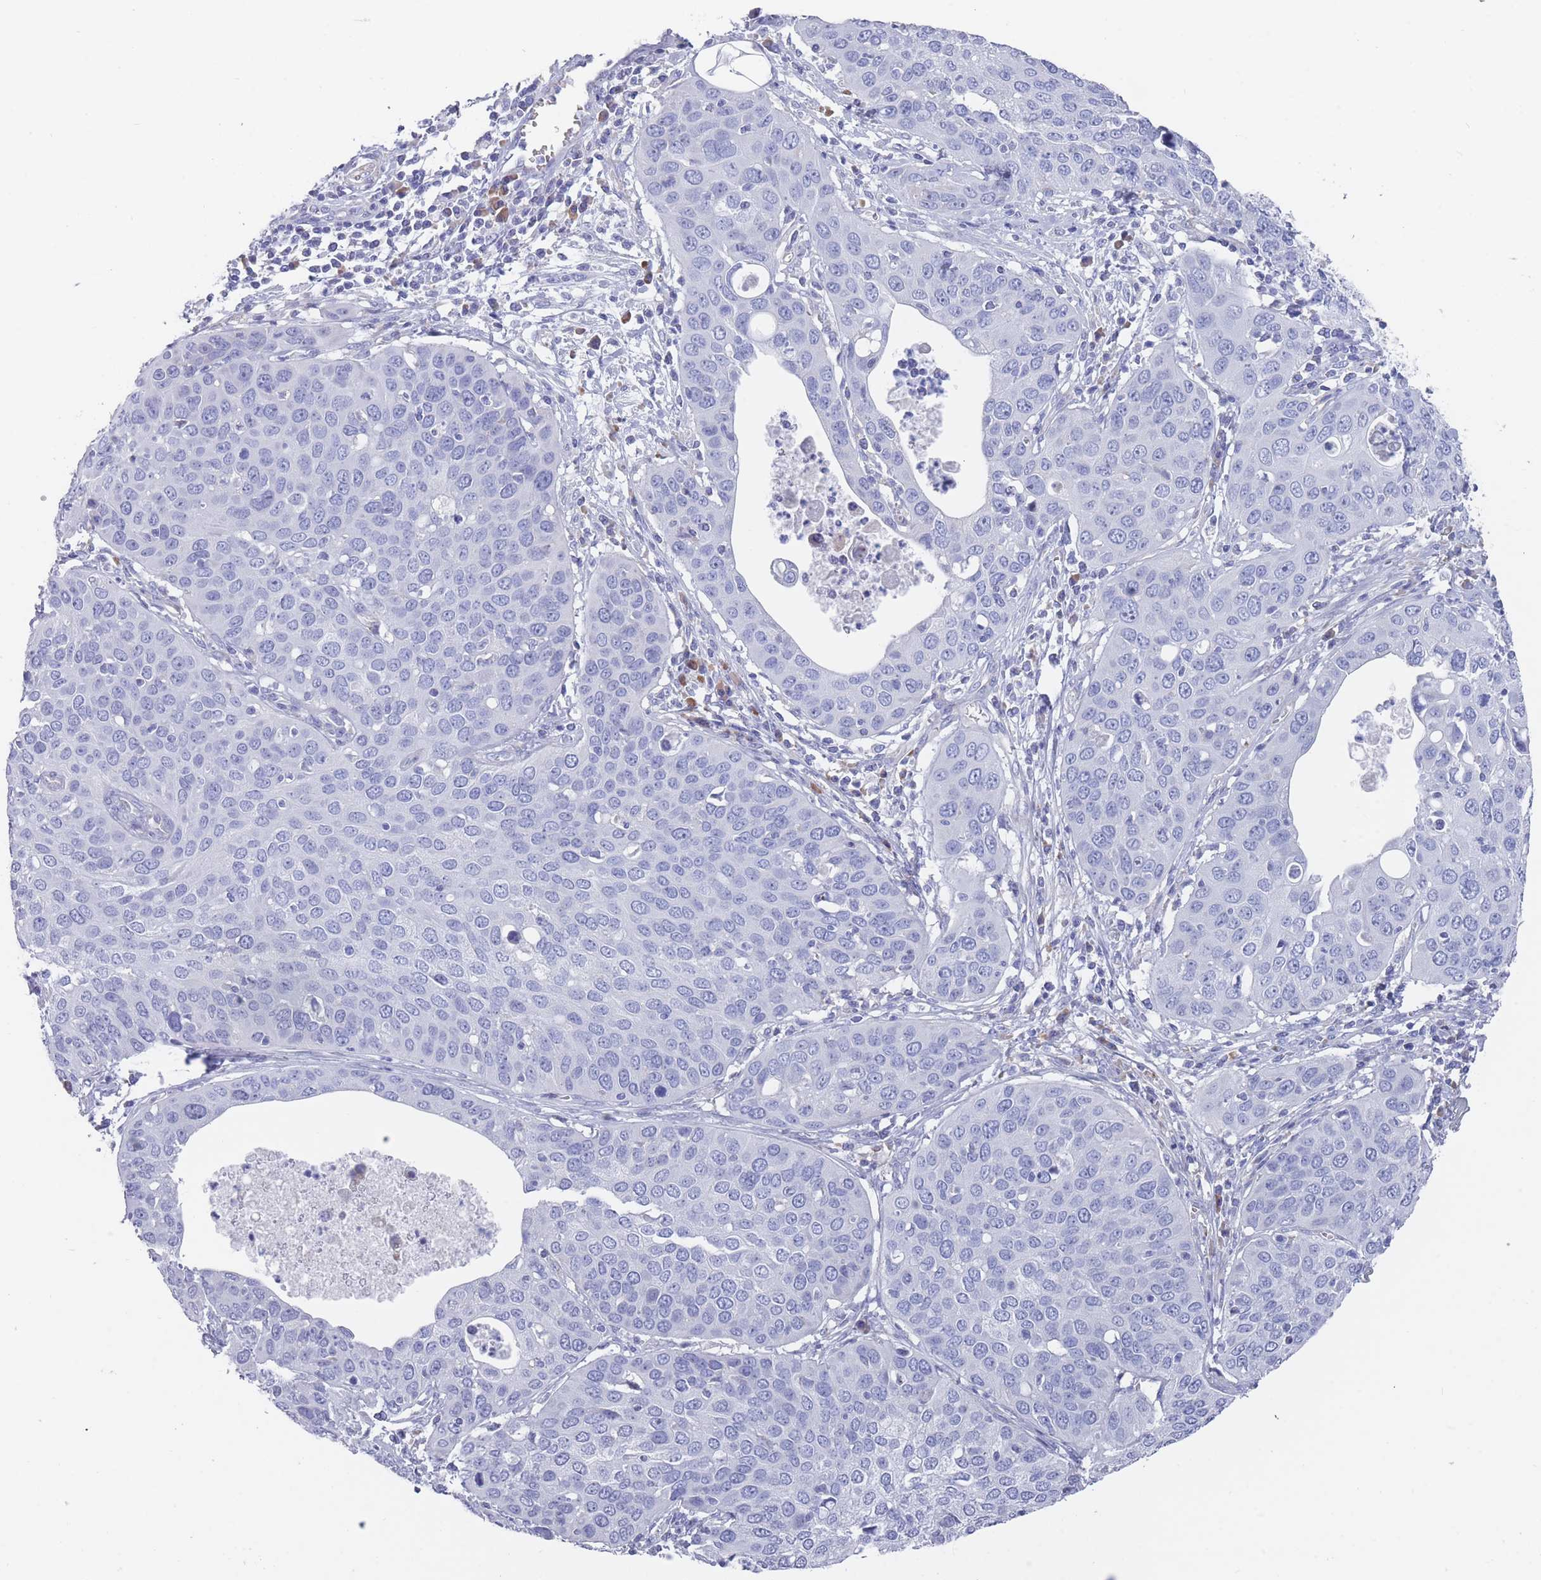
{"staining": {"intensity": "negative", "quantity": "none", "location": "none"}, "tissue": "cervical cancer", "cell_type": "Tumor cells", "image_type": "cancer", "snomed": [{"axis": "morphology", "description": "Squamous cell carcinoma, NOS"}, {"axis": "topography", "description": "Cervix"}], "caption": "IHC micrograph of human cervical cancer (squamous cell carcinoma) stained for a protein (brown), which demonstrates no staining in tumor cells.", "gene": "ST8SIA5", "patient": {"sex": "female", "age": 36}}